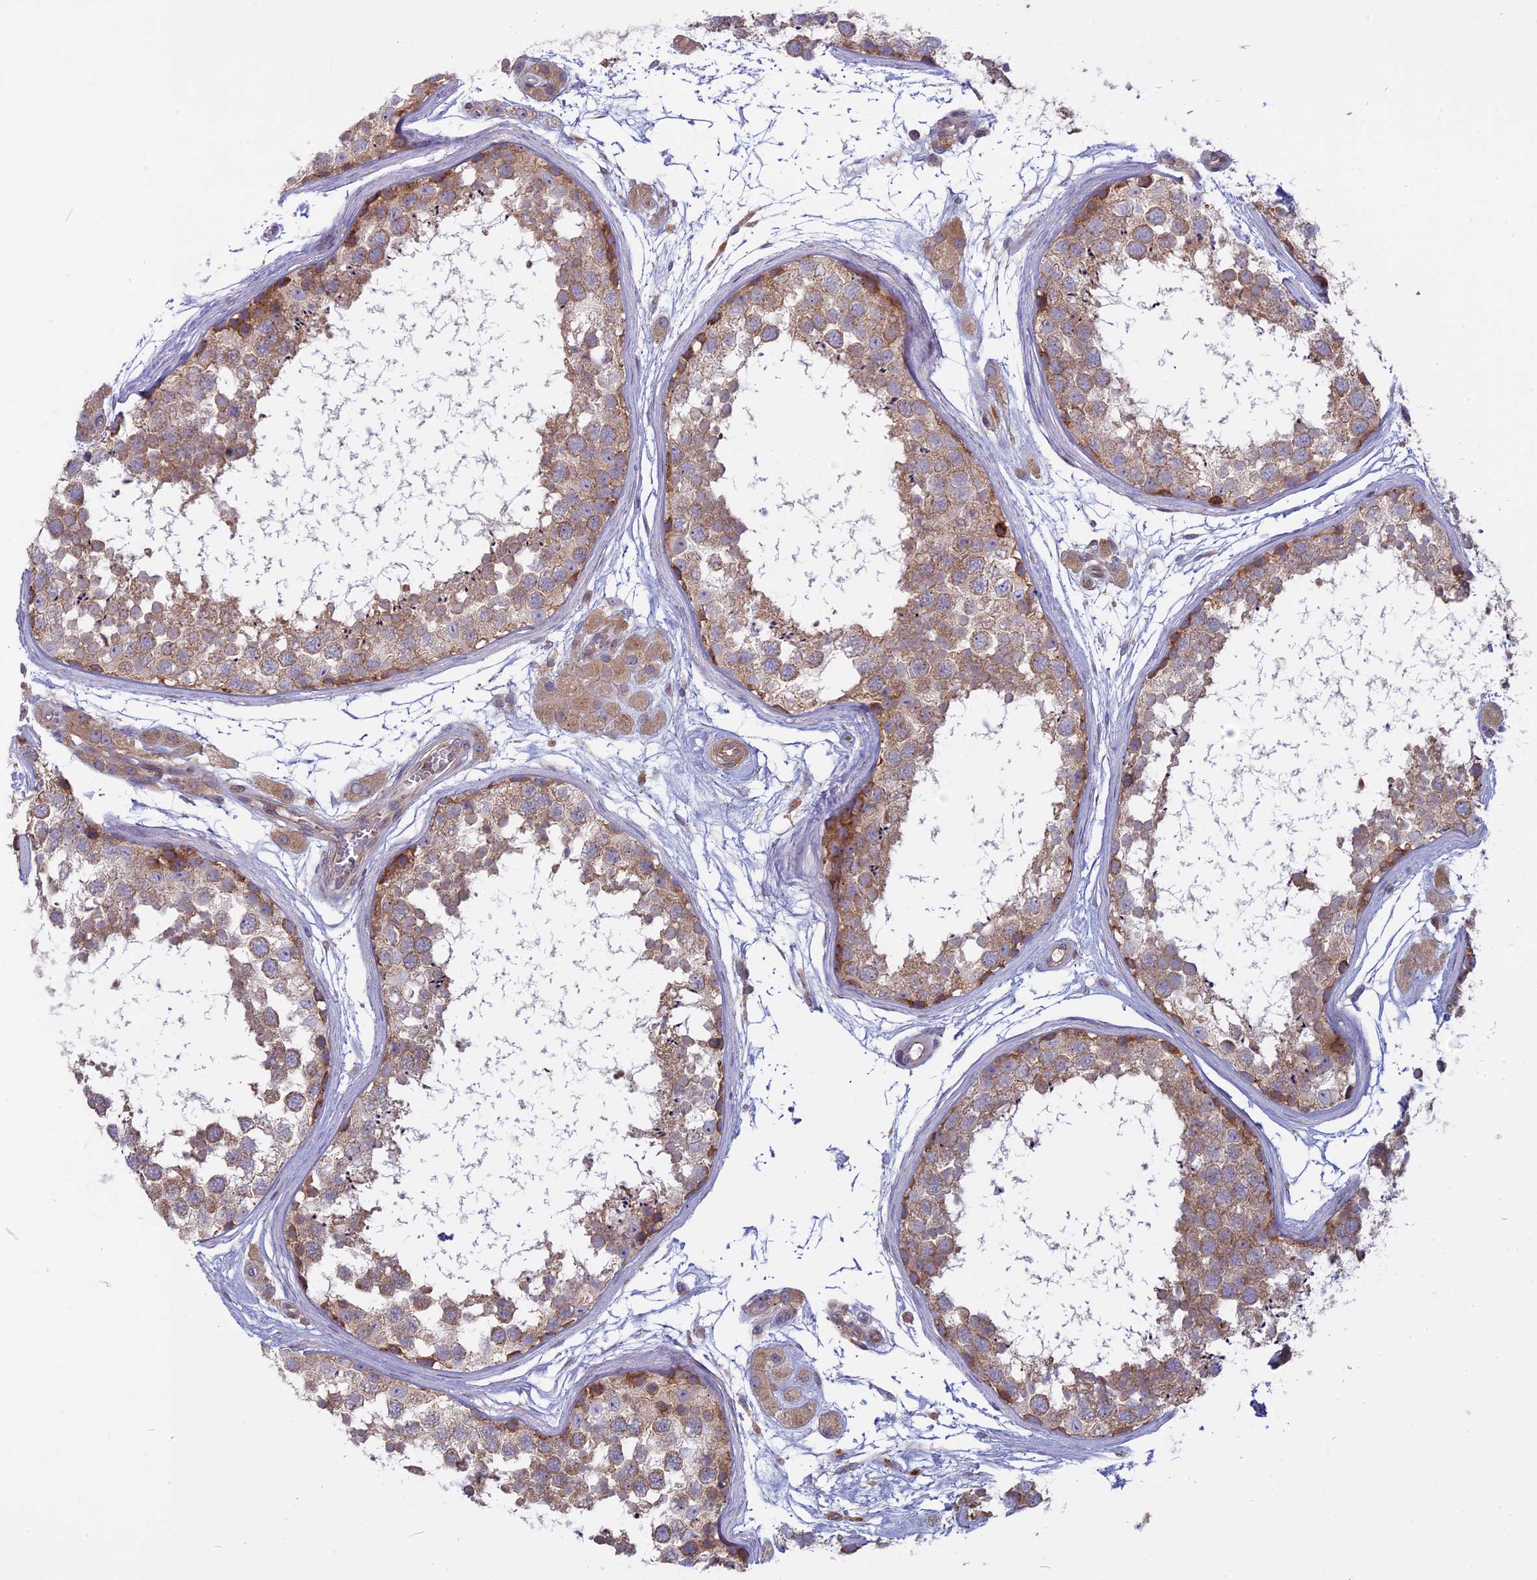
{"staining": {"intensity": "moderate", "quantity": "<25%", "location": "cytoplasmic/membranous"}, "tissue": "testis", "cell_type": "Cells in seminiferous ducts", "image_type": "normal", "snomed": [{"axis": "morphology", "description": "Normal tissue, NOS"}, {"axis": "topography", "description": "Testis"}], "caption": "Protein expression analysis of unremarkable testis exhibits moderate cytoplasmic/membranous expression in about <25% of cells in seminiferous ducts.", "gene": "TMEM208", "patient": {"sex": "male", "age": 56}}